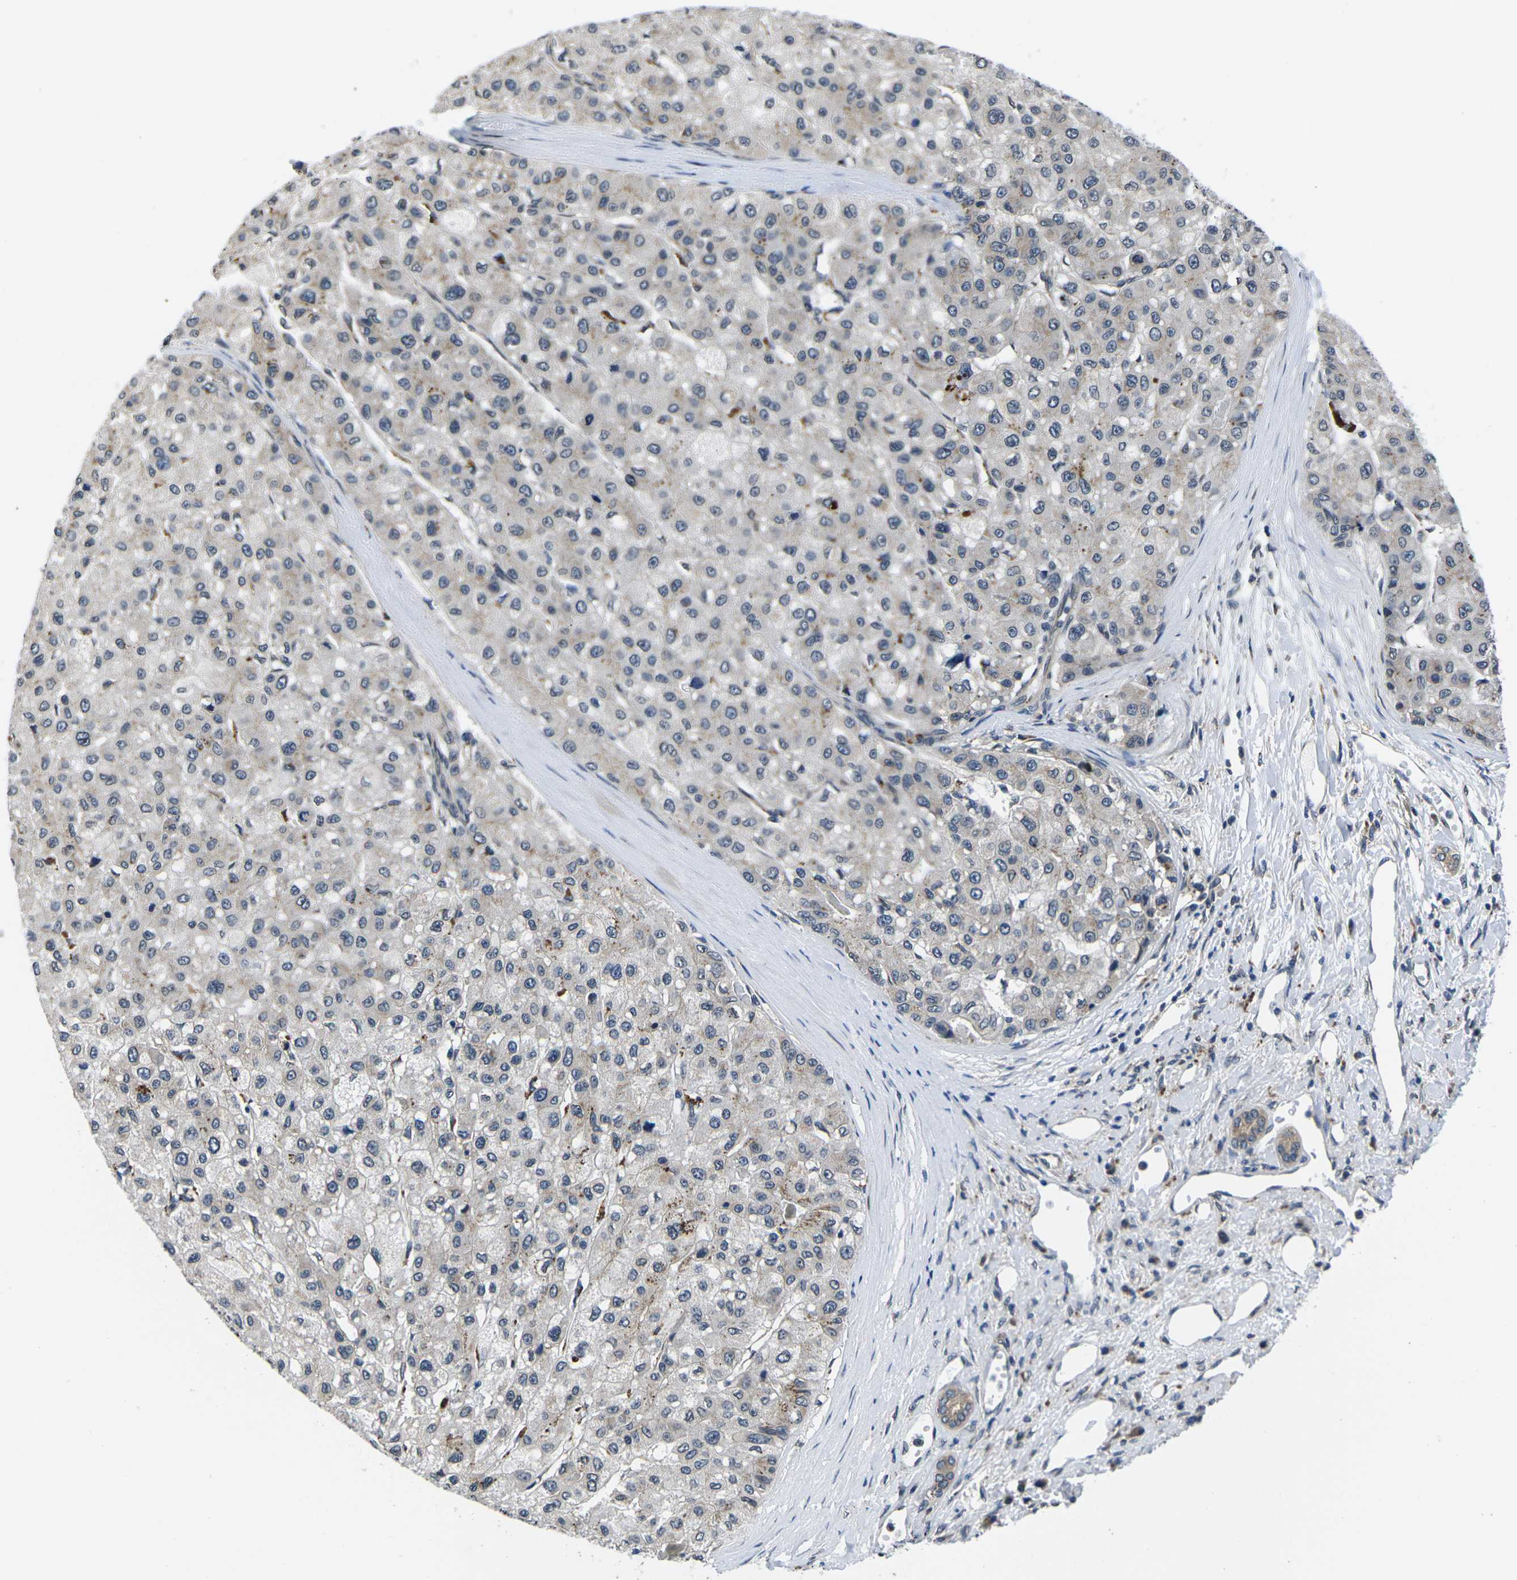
{"staining": {"intensity": "negative", "quantity": "none", "location": "none"}, "tissue": "liver cancer", "cell_type": "Tumor cells", "image_type": "cancer", "snomed": [{"axis": "morphology", "description": "Carcinoma, Hepatocellular, NOS"}, {"axis": "topography", "description": "Liver"}], "caption": "Immunohistochemistry micrograph of human liver cancer stained for a protein (brown), which reveals no staining in tumor cells. The staining is performed using DAB brown chromogen with nuclei counter-stained in using hematoxylin.", "gene": "SNX10", "patient": {"sex": "male", "age": 80}}